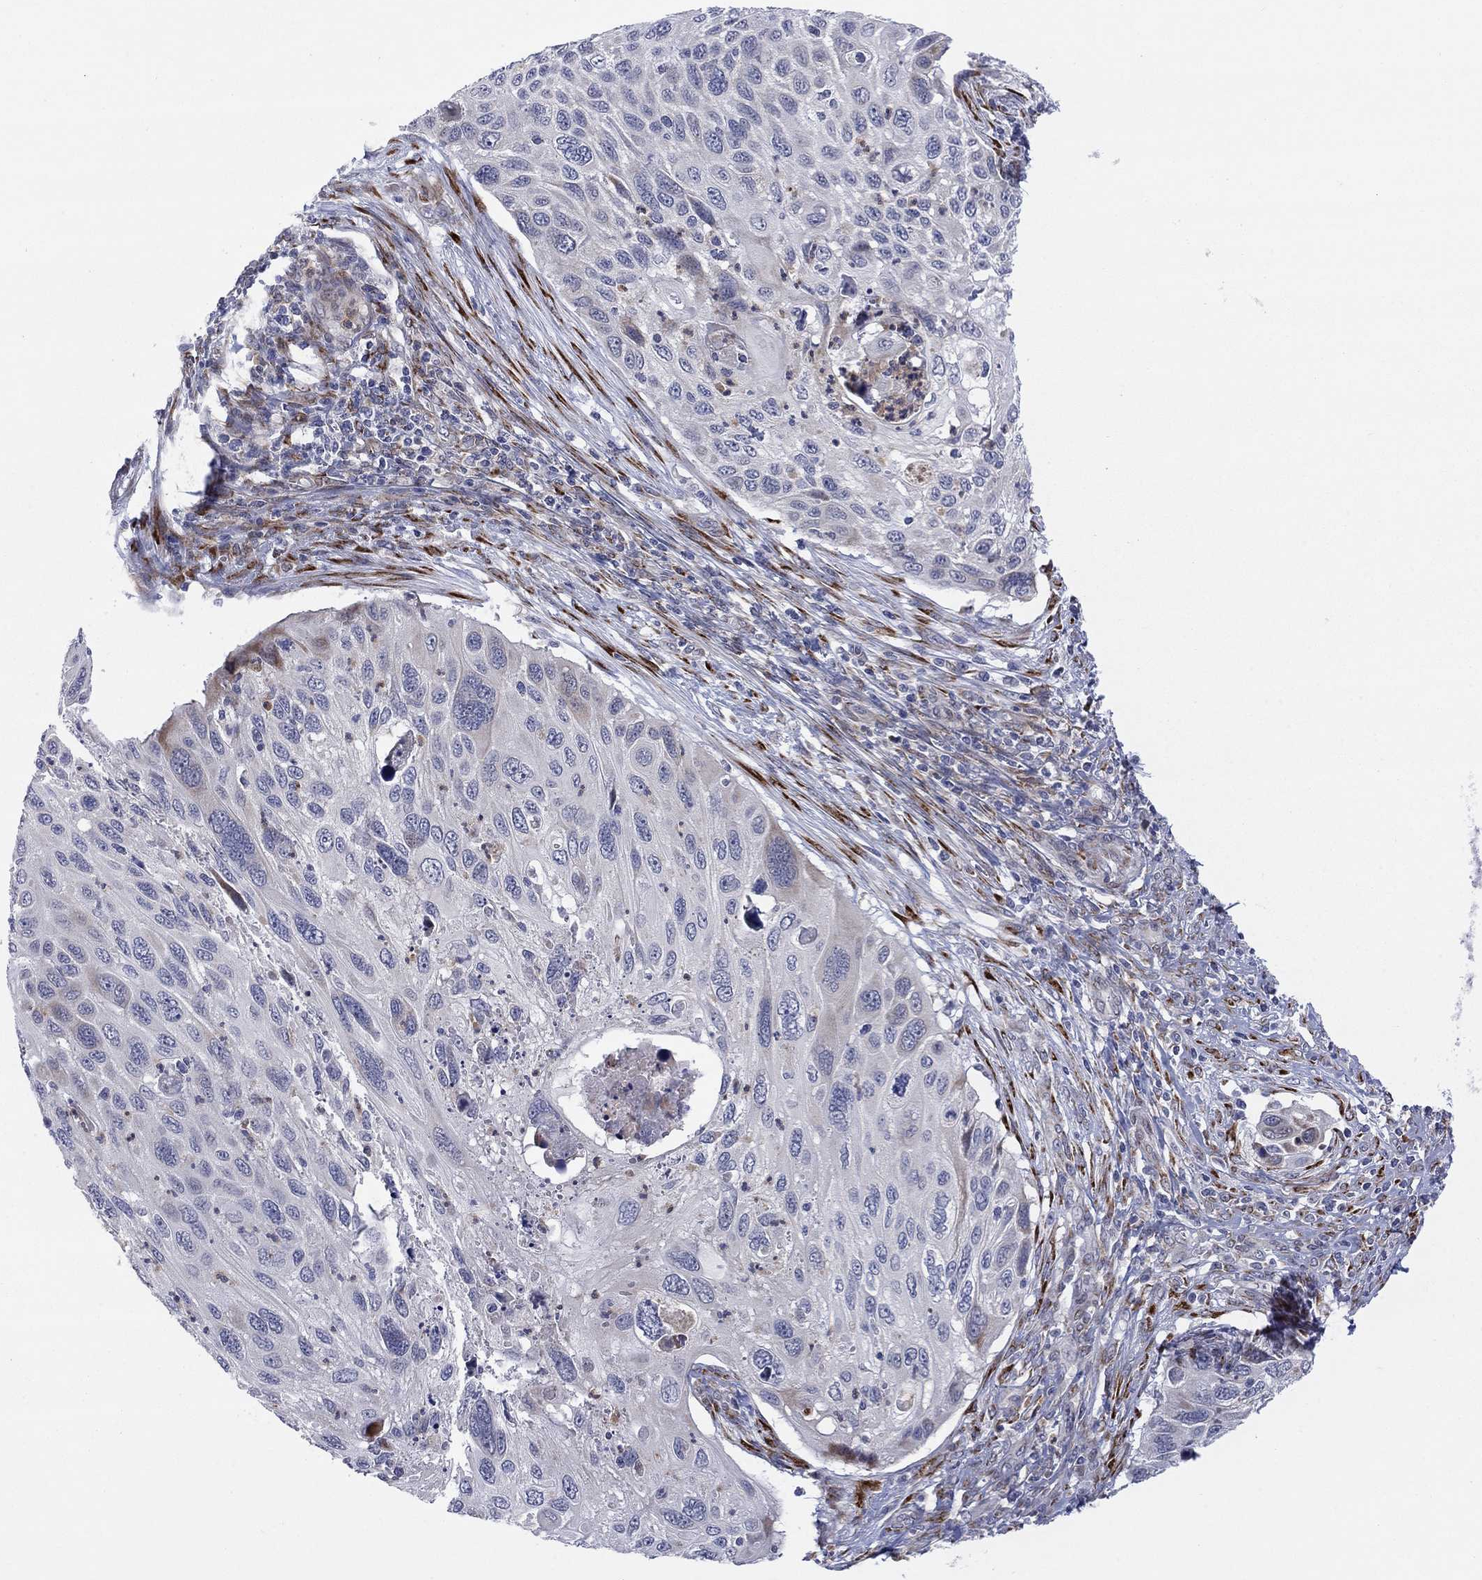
{"staining": {"intensity": "negative", "quantity": "none", "location": "none"}, "tissue": "cervical cancer", "cell_type": "Tumor cells", "image_type": "cancer", "snomed": [{"axis": "morphology", "description": "Squamous cell carcinoma, NOS"}, {"axis": "topography", "description": "Cervix"}], "caption": "Immunohistochemistry photomicrograph of neoplastic tissue: human cervical cancer (squamous cell carcinoma) stained with DAB (3,3'-diaminobenzidine) displays no significant protein positivity in tumor cells. The staining is performed using DAB brown chromogen with nuclei counter-stained in using hematoxylin.", "gene": "TTC21B", "patient": {"sex": "female", "age": 70}}